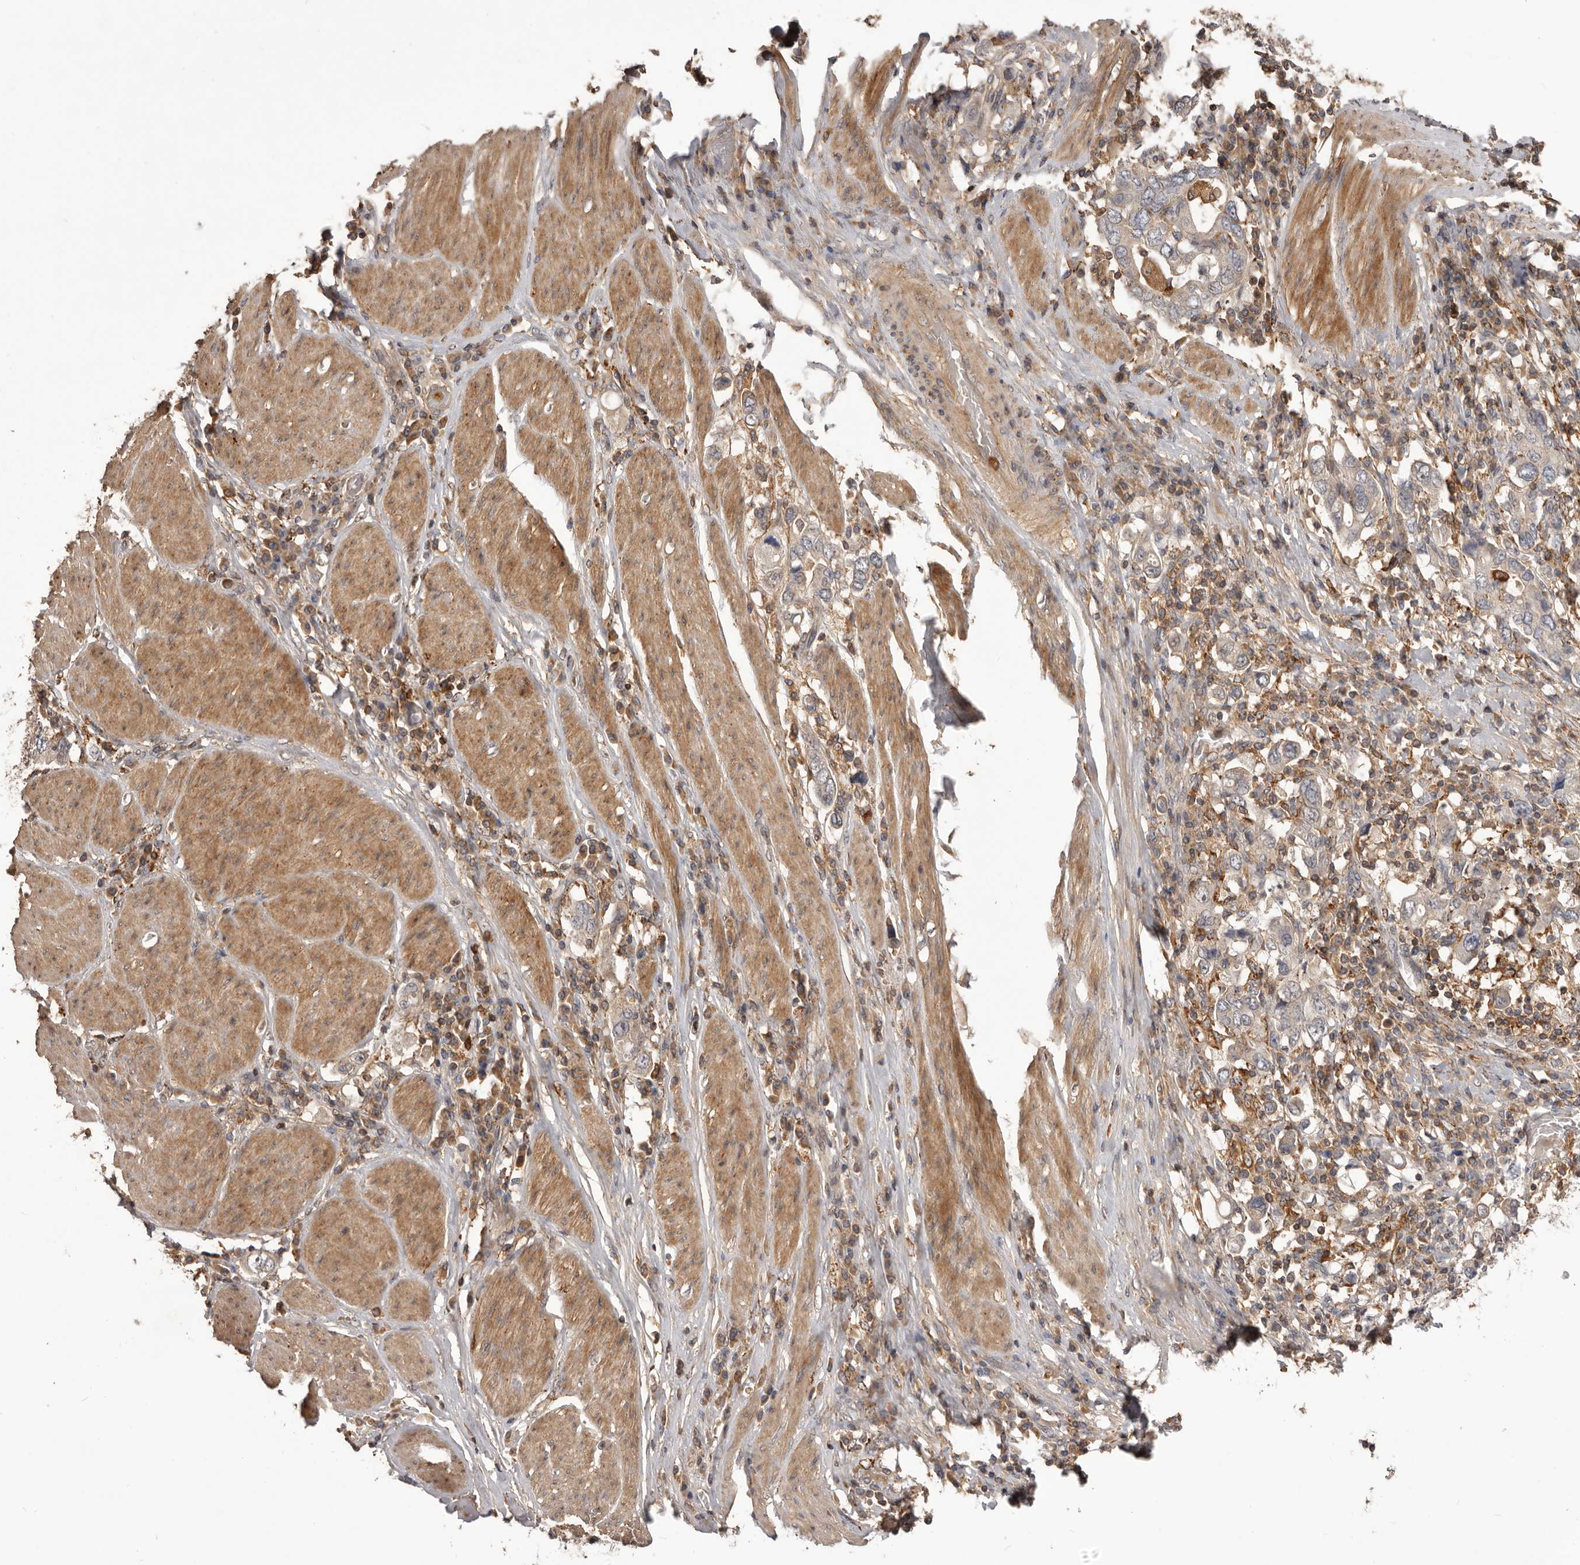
{"staining": {"intensity": "negative", "quantity": "none", "location": "none"}, "tissue": "stomach cancer", "cell_type": "Tumor cells", "image_type": "cancer", "snomed": [{"axis": "morphology", "description": "Adenocarcinoma, NOS"}, {"axis": "topography", "description": "Stomach, upper"}], "caption": "Adenocarcinoma (stomach) was stained to show a protein in brown. There is no significant expression in tumor cells. (DAB immunohistochemistry (IHC) with hematoxylin counter stain).", "gene": "GLIPR2", "patient": {"sex": "male", "age": 62}}